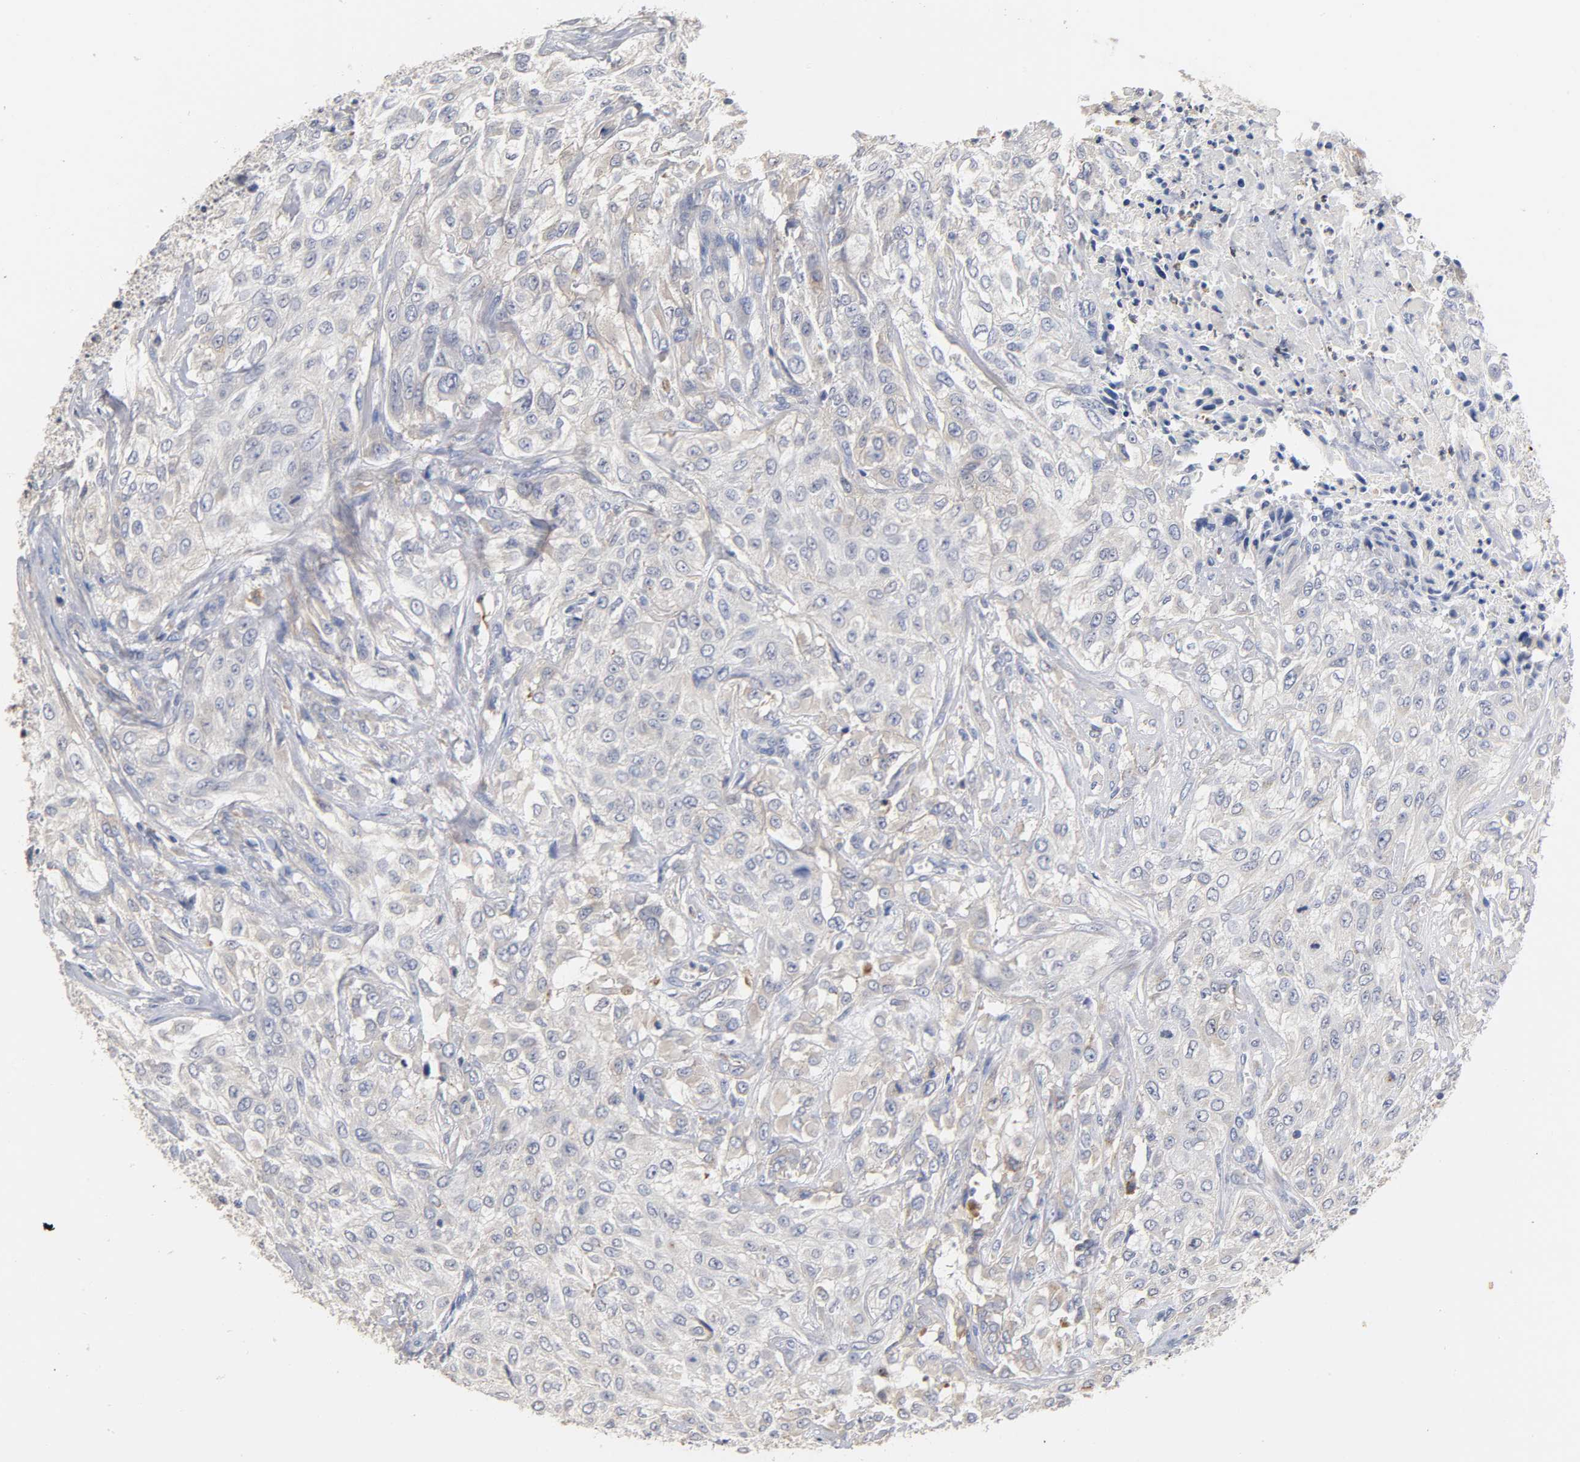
{"staining": {"intensity": "negative", "quantity": "none", "location": "none"}, "tissue": "urothelial cancer", "cell_type": "Tumor cells", "image_type": "cancer", "snomed": [{"axis": "morphology", "description": "Urothelial carcinoma, High grade"}, {"axis": "topography", "description": "Urinary bladder"}], "caption": "This photomicrograph is of urothelial cancer stained with IHC to label a protein in brown with the nuclei are counter-stained blue. There is no positivity in tumor cells.", "gene": "SEMA5A", "patient": {"sex": "male", "age": 57}}